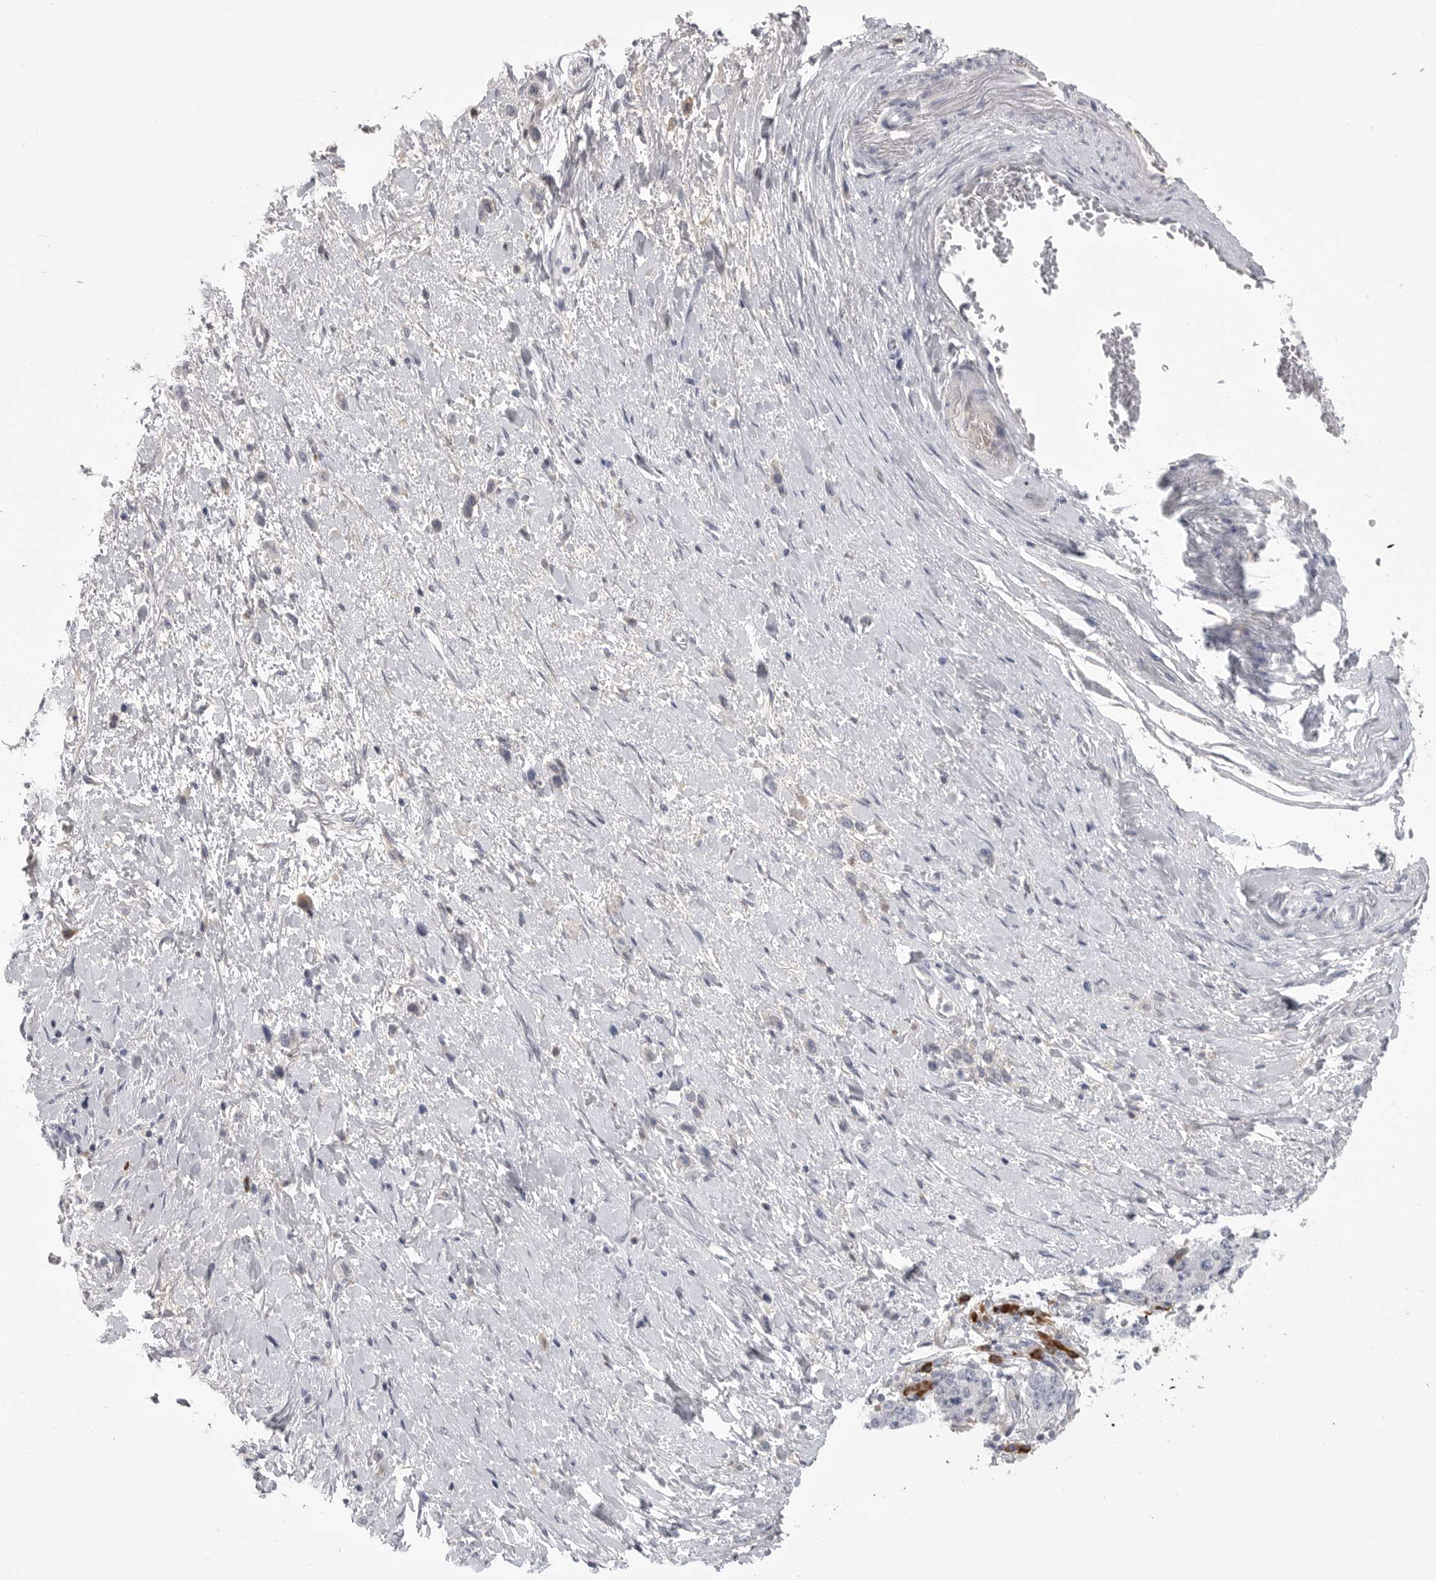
{"staining": {"intensity": "negative", "quantity": "none", "location": "none"}, "tissue": "stomach cancer", "cell_type": "Tumor cells", "image_type": "cancer", "snomed": [{"axis": "morphology", "description": "Adenocarcinoma, NOS"}, {"axis": "topography", "description": "Stomach"}], "caption": "Micrograph shows no significant protein expression in tumor cells of adenocarcinoma (stomach).", "gene": "FKBP2", "patient": {"sex": "female", "age": 65}}